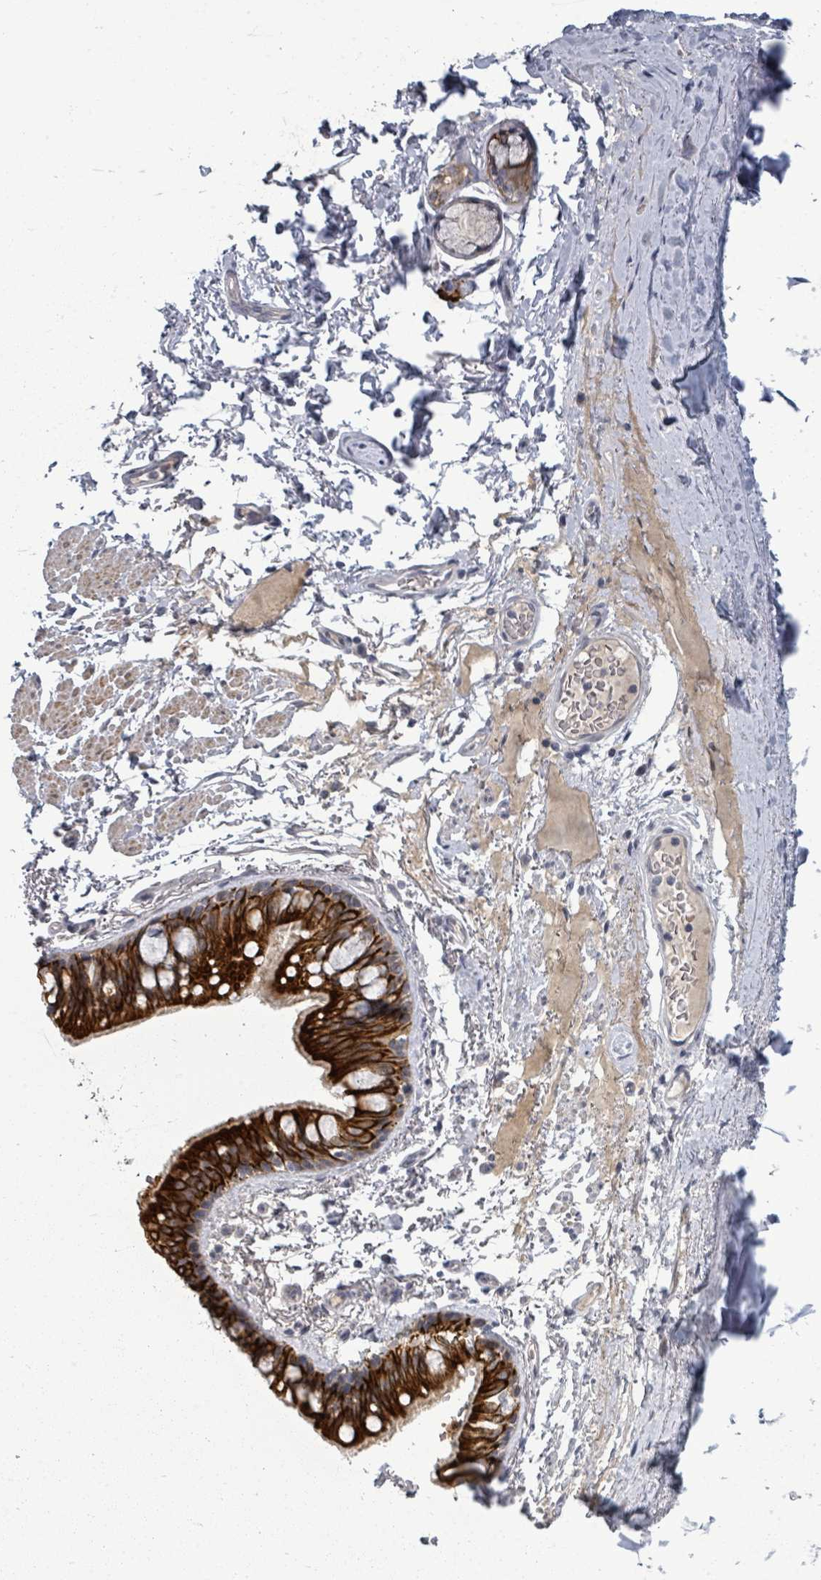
{"staining": {"intensity": "strong", "quantity": "25%-75%", "location": "cytoplasmic/membranous"}, "tissue": "bronchus", "cell_type": "Respiratory epithelial cells", "image_type": "normal", "snomed": [{"axis": "morphology", "description": "Normal tissue, NOS"}, {"axis": "topography", "description": "Bronchus"}], "caption": "This micrograph displays normal bronchus stained with IHC to label a protein in brown. The cytoplasmic/membranous of respiratory epithelial cells show strong positivity for the protein. Nuclei are counter-stained blue.", "gene": "PTPN20", "patient": {"sex": "male", "age": 70}}